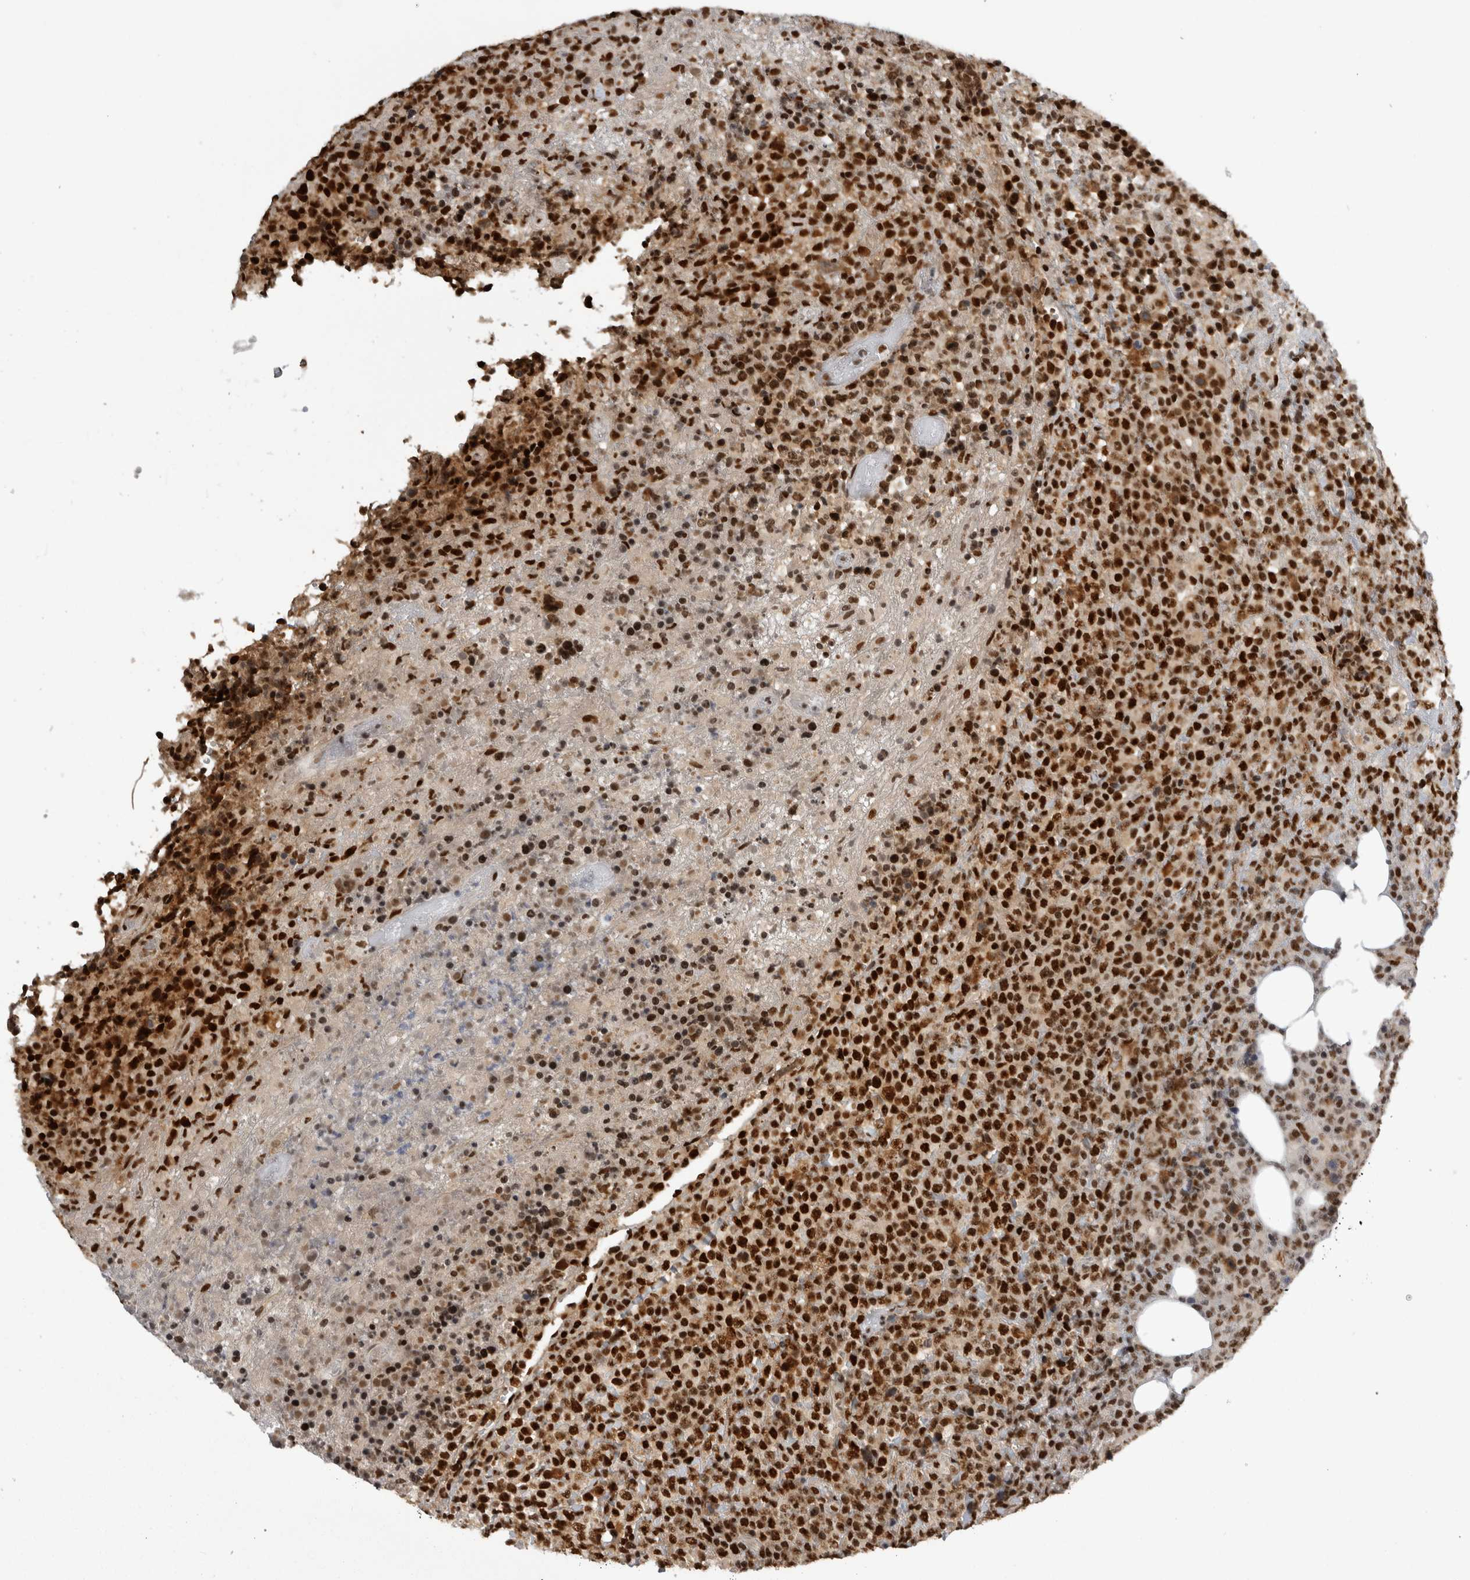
{"staining": {"intensity": "strong", "quantity": ">75%", "location": "nuclear"}, "tissue": "lymphoma", "cell_type": "Tumor cells", "image_type": "cancer", "snomed": [{"axis": "morphology", "description": "Malignant lymphoma, non-Hodgkin's type, High grade"}, {"axis": "topography", "description": "Lymph node"}], "caption": "High-grade malignant lymphoma, non-Hodgkin's type was stained to show a protein in brown. There is high levels of strong nuclear staining in about >75% of tumor cells.", "gene": "ZSCAN2", "patient": {"sex": "male", "age": 13}}